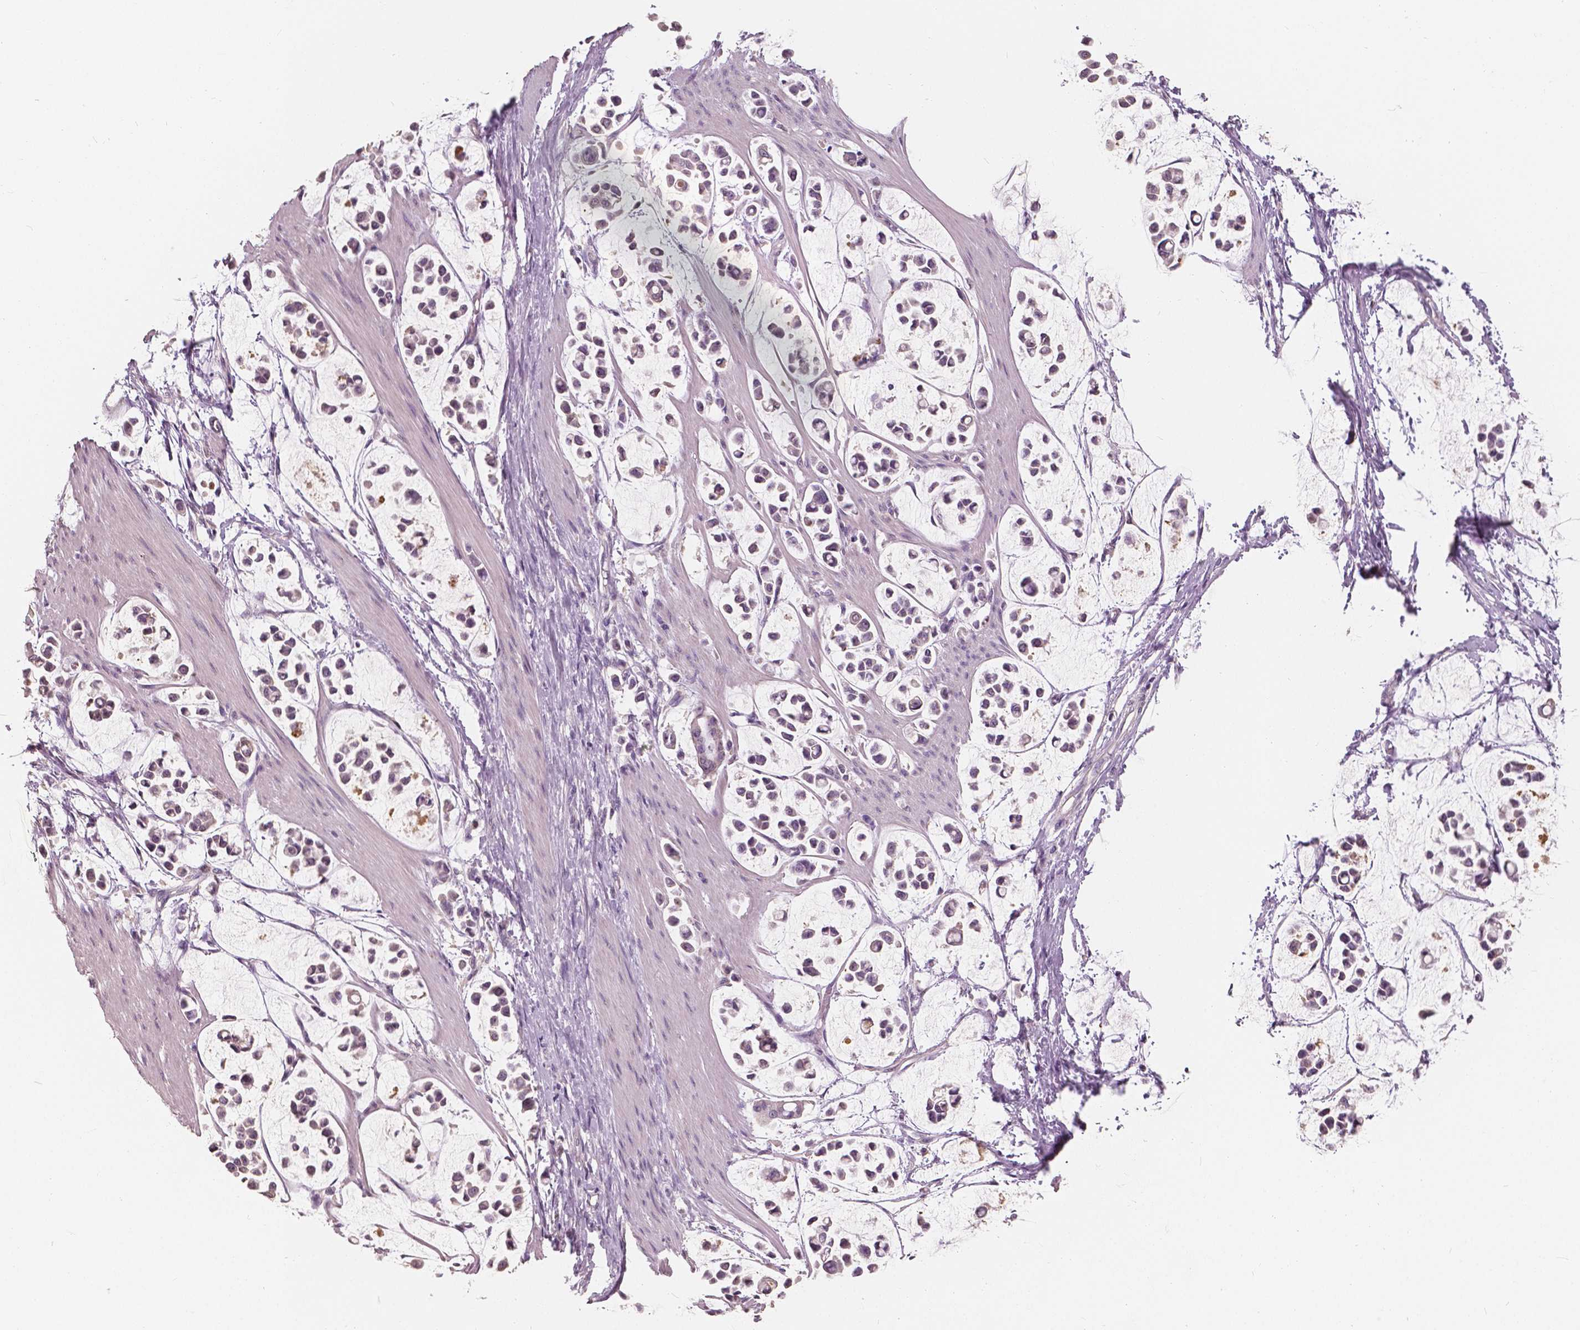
{"staining": {"intensity": "negative", "quantity": "none", "location": "none"}, "tissue": "stomach cancer", "cell_type": "Tumor cells", "image_type": "cancer", "snomed": [{"axis": "morphology", "description": "Adenocarcinoma, NOS"}, {"axis": "topography", "description": "Stomach"}], "caption": "This is an immunohistochemistry micrograph of human stomach cancer. There is no staining in tumor cells.", "gene": "SAT2", "patient": {"sex": "male", "age": 82}}